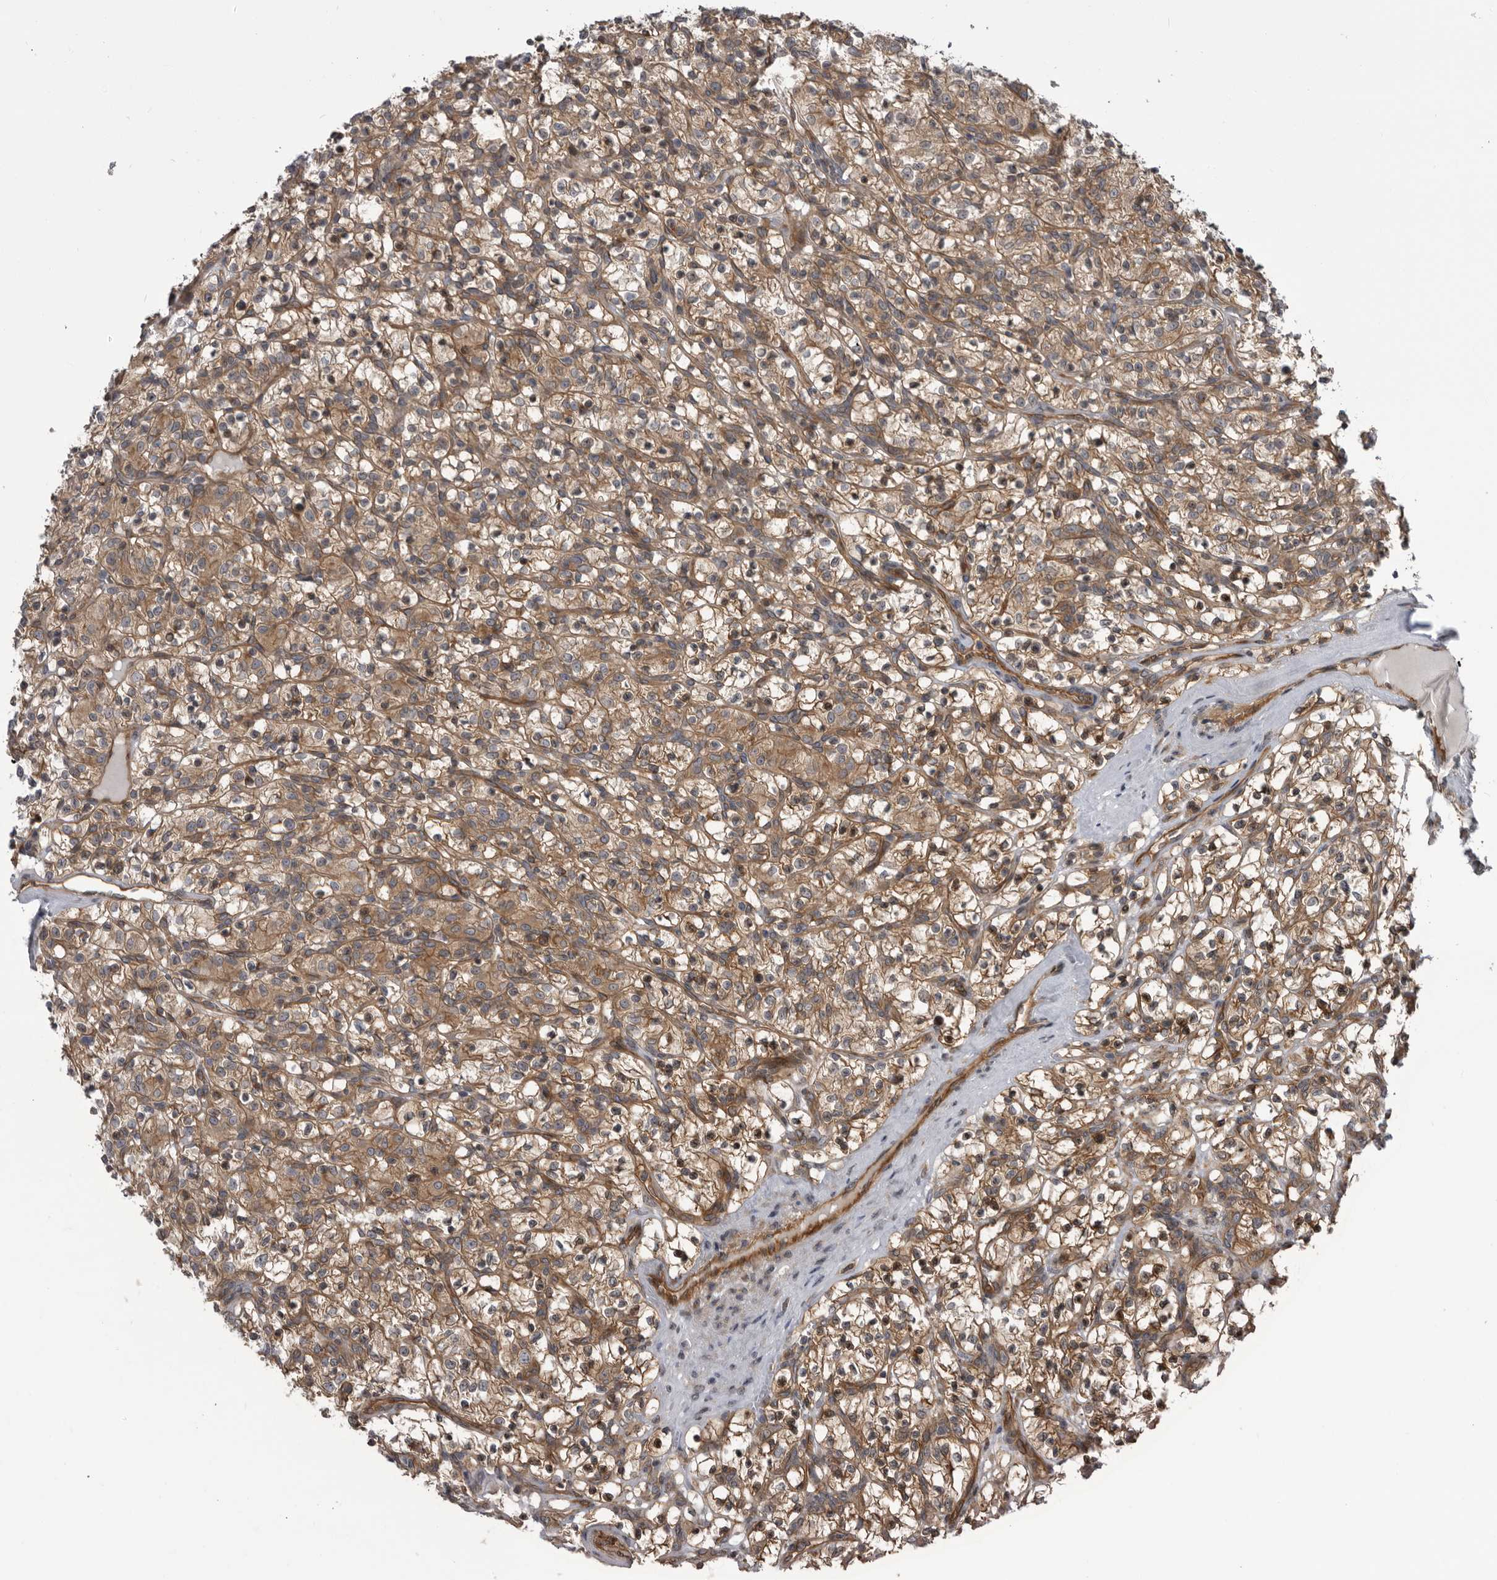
{"staining": {"intensity": "weak", "quantity": ">75%", "location": "cytoplasmic/membranous"}, "tissue": "renal cancer", "cell_type": "Tumor cells", "image_type": "cancer", "snomed": [{"axis": "morphology", "description": "Adenocarcinoma, NOS"}, {"axis": "topography", "description": "Kidney"}], "caption": "A brown stain shows weak cytoplasmic/membranous positivity of a protein in human renal adenocarcinoma tumor cells.", "gene": "RAB3GAP2", "patient": {"sex": "female", "age": 57}}